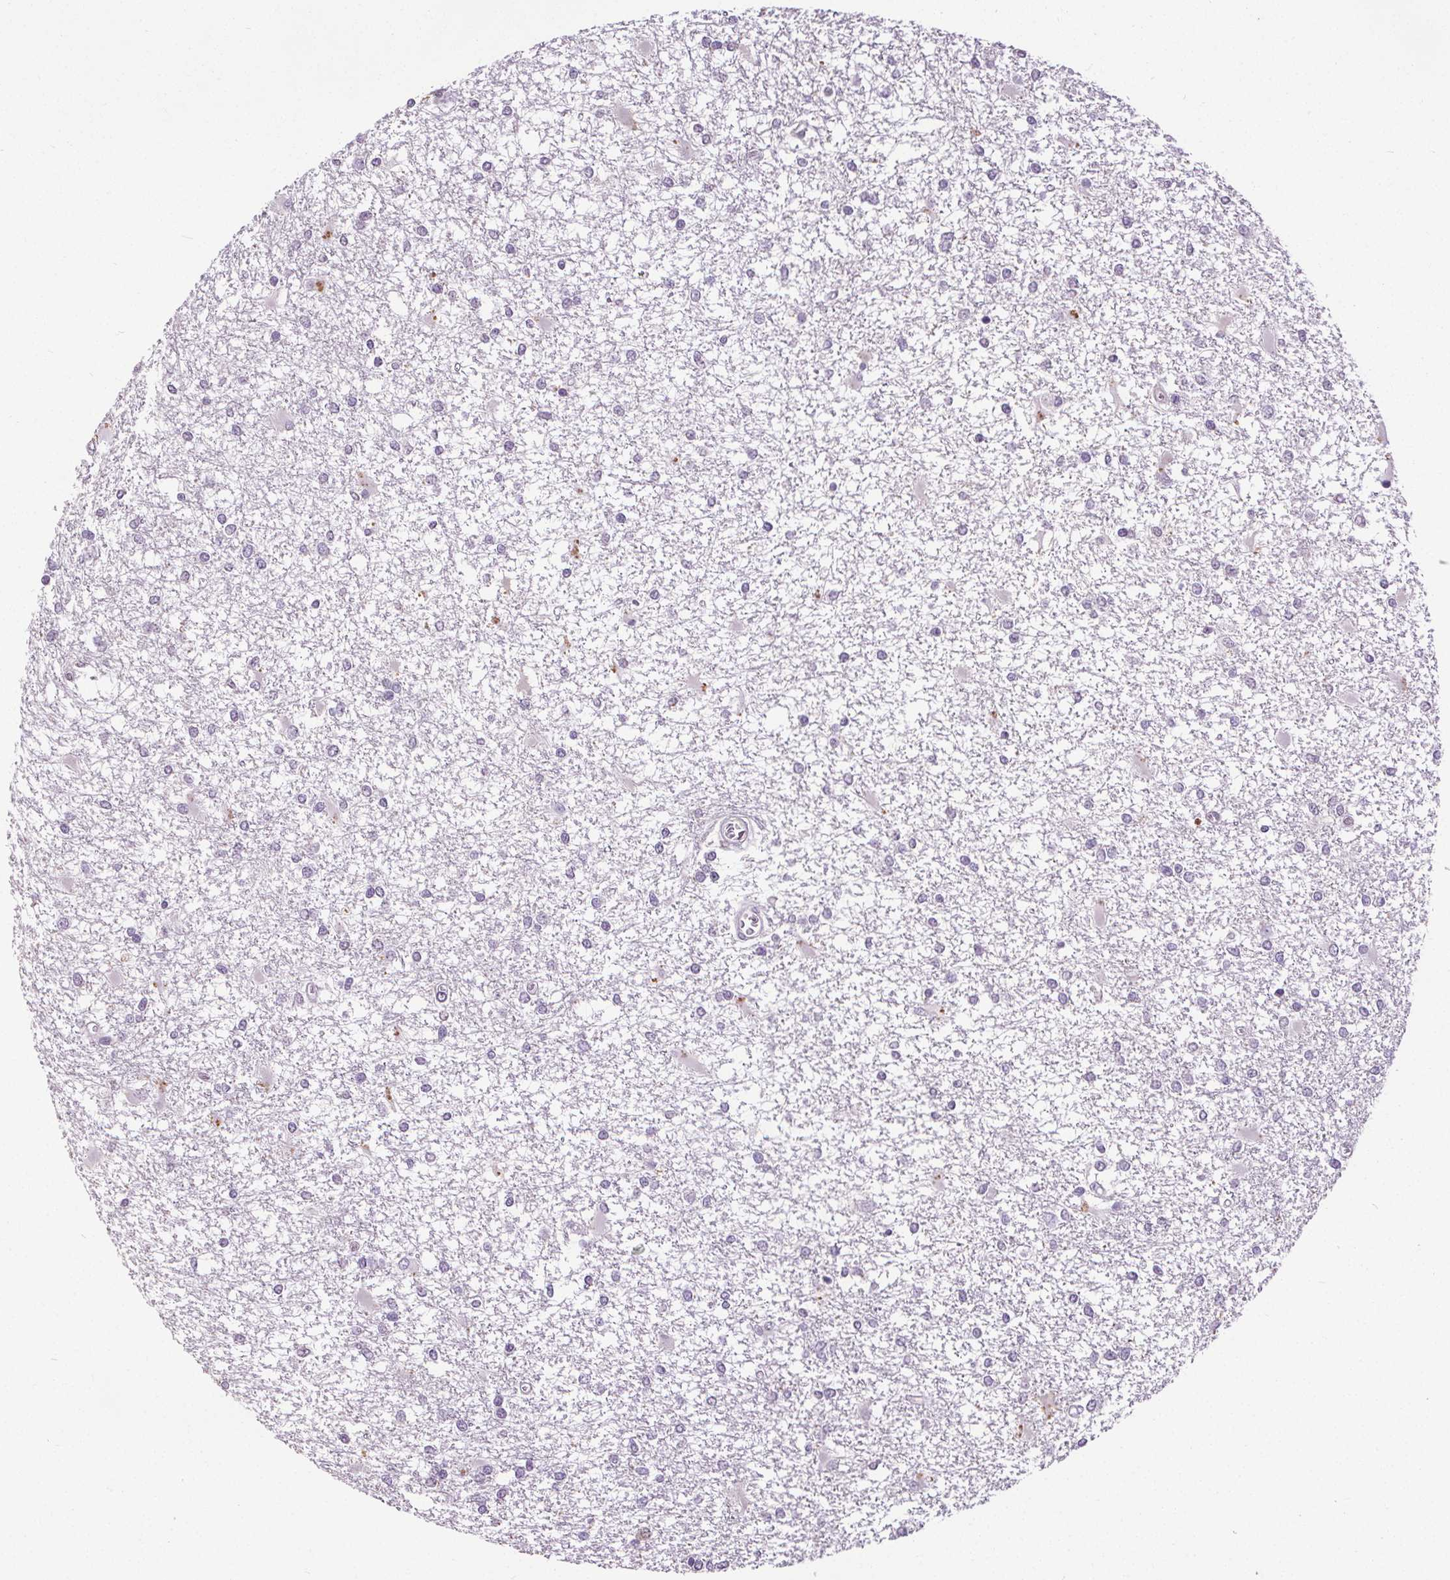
{"staining": {"intensity": "negative", "quantity": "none", "location": "none"}, "tissue": "glioma", "cell_type": "Tumor cells", "image_type": "cancer", "snomed": [{"axis": "morphology", "description": "Glioma, malignant, High grade"}, {"axis": "topography", "description": "Cerebral cortex"}], "caption": "A high-resolution histopathology image shows IHC staining of malignant high-grade glioma, which exhibits no significant staining in tumor cells. The staining is performed using DAB brown chromogen with nuclei counter-stained in using hematoxylin.", "gene": "SLC2A9", "patient": {"sex": "male", "age": 79}}